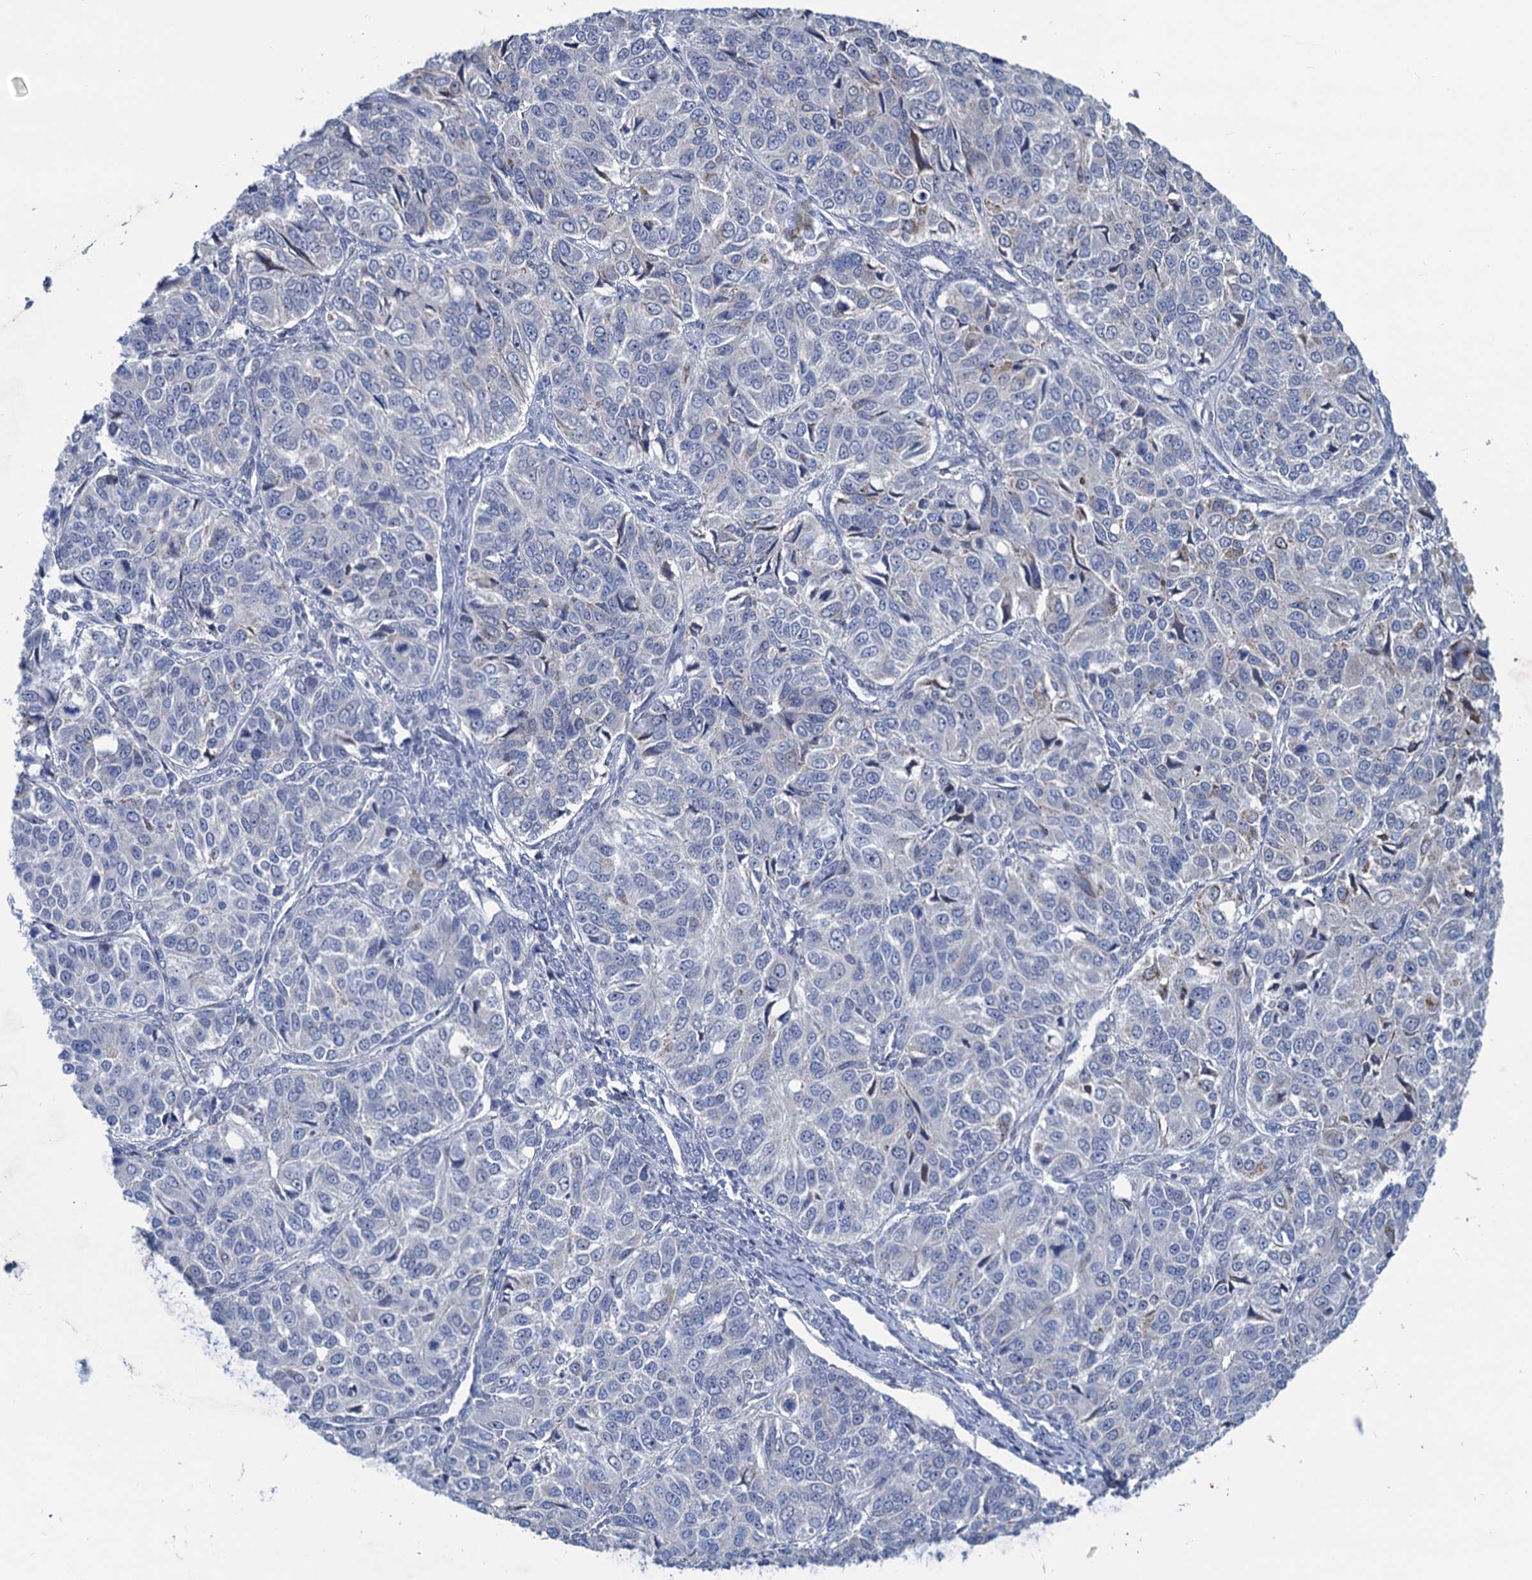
{"staining": {"intensity": "weak", "quantity": "<25%", "location": "cytoplasmic/membranous"}, "tissue": "ovarian cancer", "cell_type": "Tumor cells", "image_type": "cancer", "snomed": [{"axis": "morphology", "description": "Carcinoma, endometroid"}, {"axis": "topography", "description": "Ovary"}], "caption": "Tumor cells show no significant protein positivity in ovarian endometroid carcinoma. (DAB (3,3'-diaminobenzidine) immunohistochemistry with hematoxylin counter stain).", "gene": "ESYT3", "patient": {"sex": "female", "age": 51}}